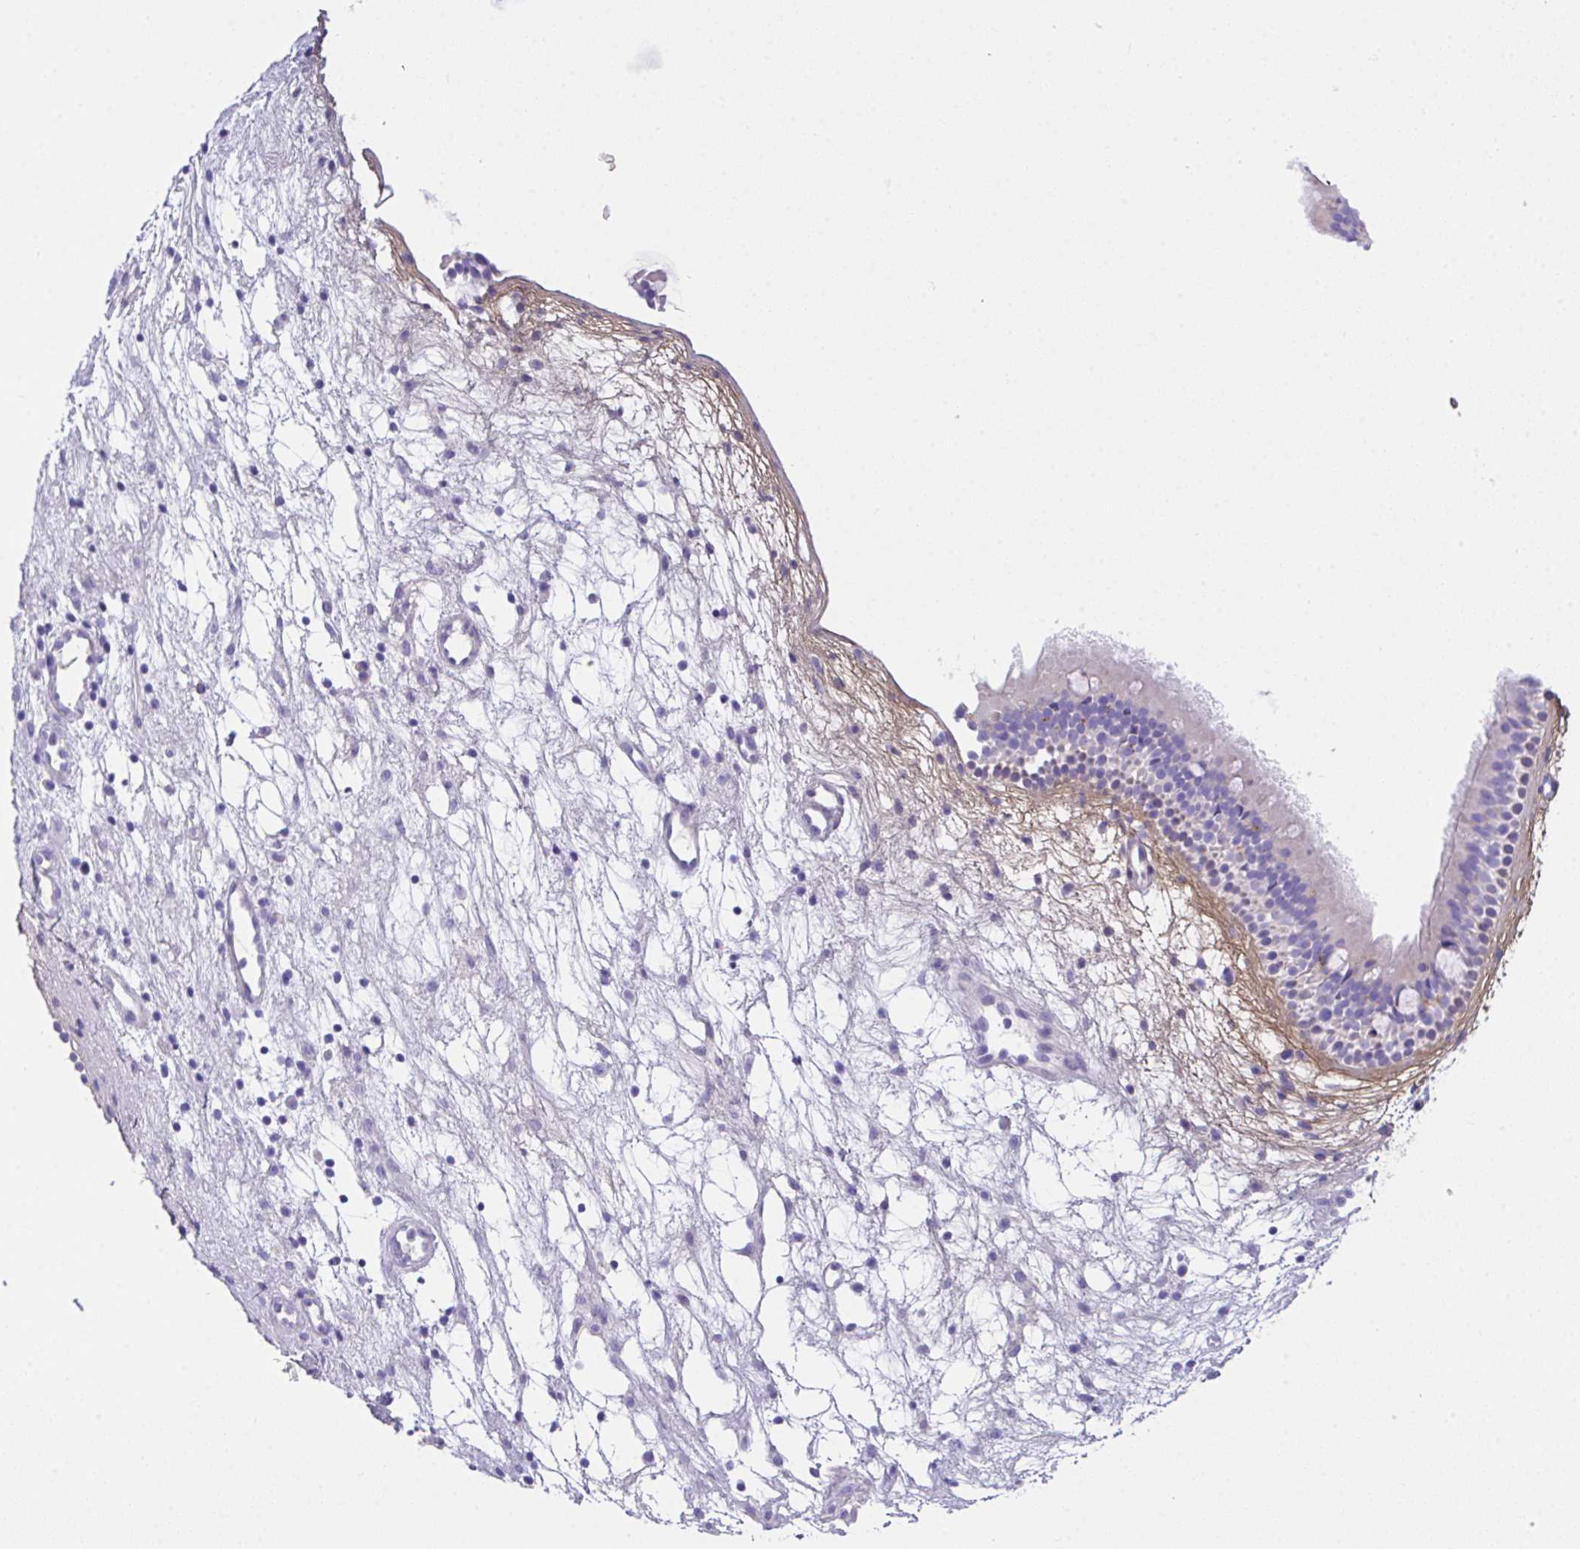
{"staining": {"intensity": "weak", "quantity": "<25%", "location": "cytoplasmic/membranous"}, "tissue": "nasopharynx", "cell_type": "Respiratory epithelial cells", "image_type": "normal", "snomed": [{"axis": "morphology", "description": "Normal tissue, NOS"}, {"axis": "morphology", "description": "Polyp, NOS"}, {"axis": "topography", "description": "Nasopharynx"}], "caption": "The IHC photomicrograph has no significant positivity in respiratory epithelial cells of nasopharynx. (DAB immunohistochemistry visualized using brightfield microscopy, high magnification).", "gene": "SLC16A6", "patient": {"sex": "male", "age": 83}}